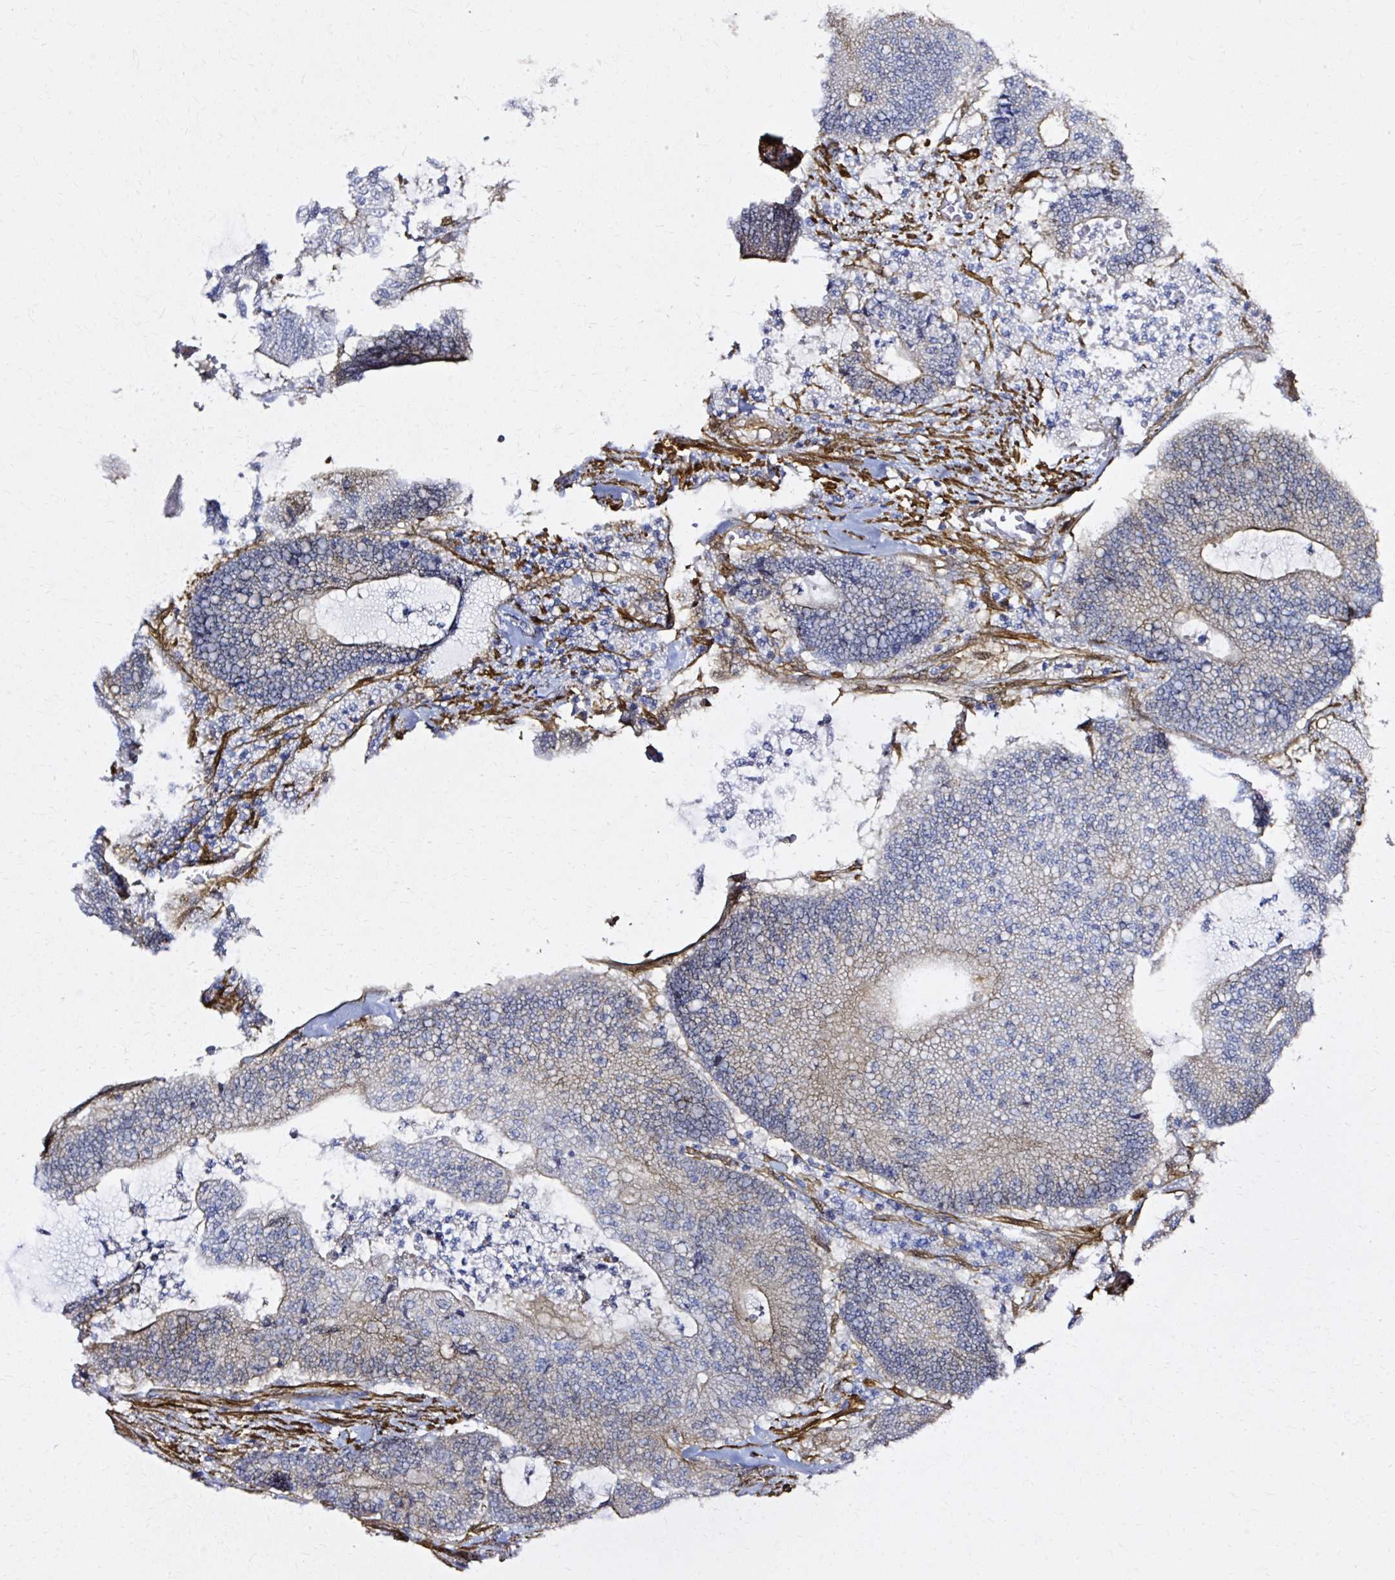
{"staining": {"intensity": "weak", "quantity": "<25%", "location": "cytoplasmic/membranous"}, "tissue": "colorectal cancer", "cell_type": "Tumor cells", "image_type": "cancer", "snomed": [{"axis": "morphology", "description": "Adenocarcinoma, NOS"}, {"axis": "topography", "description": "Colon"}], "caption": "Immunohistochemical staining of human colorectal adenocarcinoma displays no significant expression in tumor cells.", "gene": "CNN3", "patient": {"sex": "female", "age": 84}}